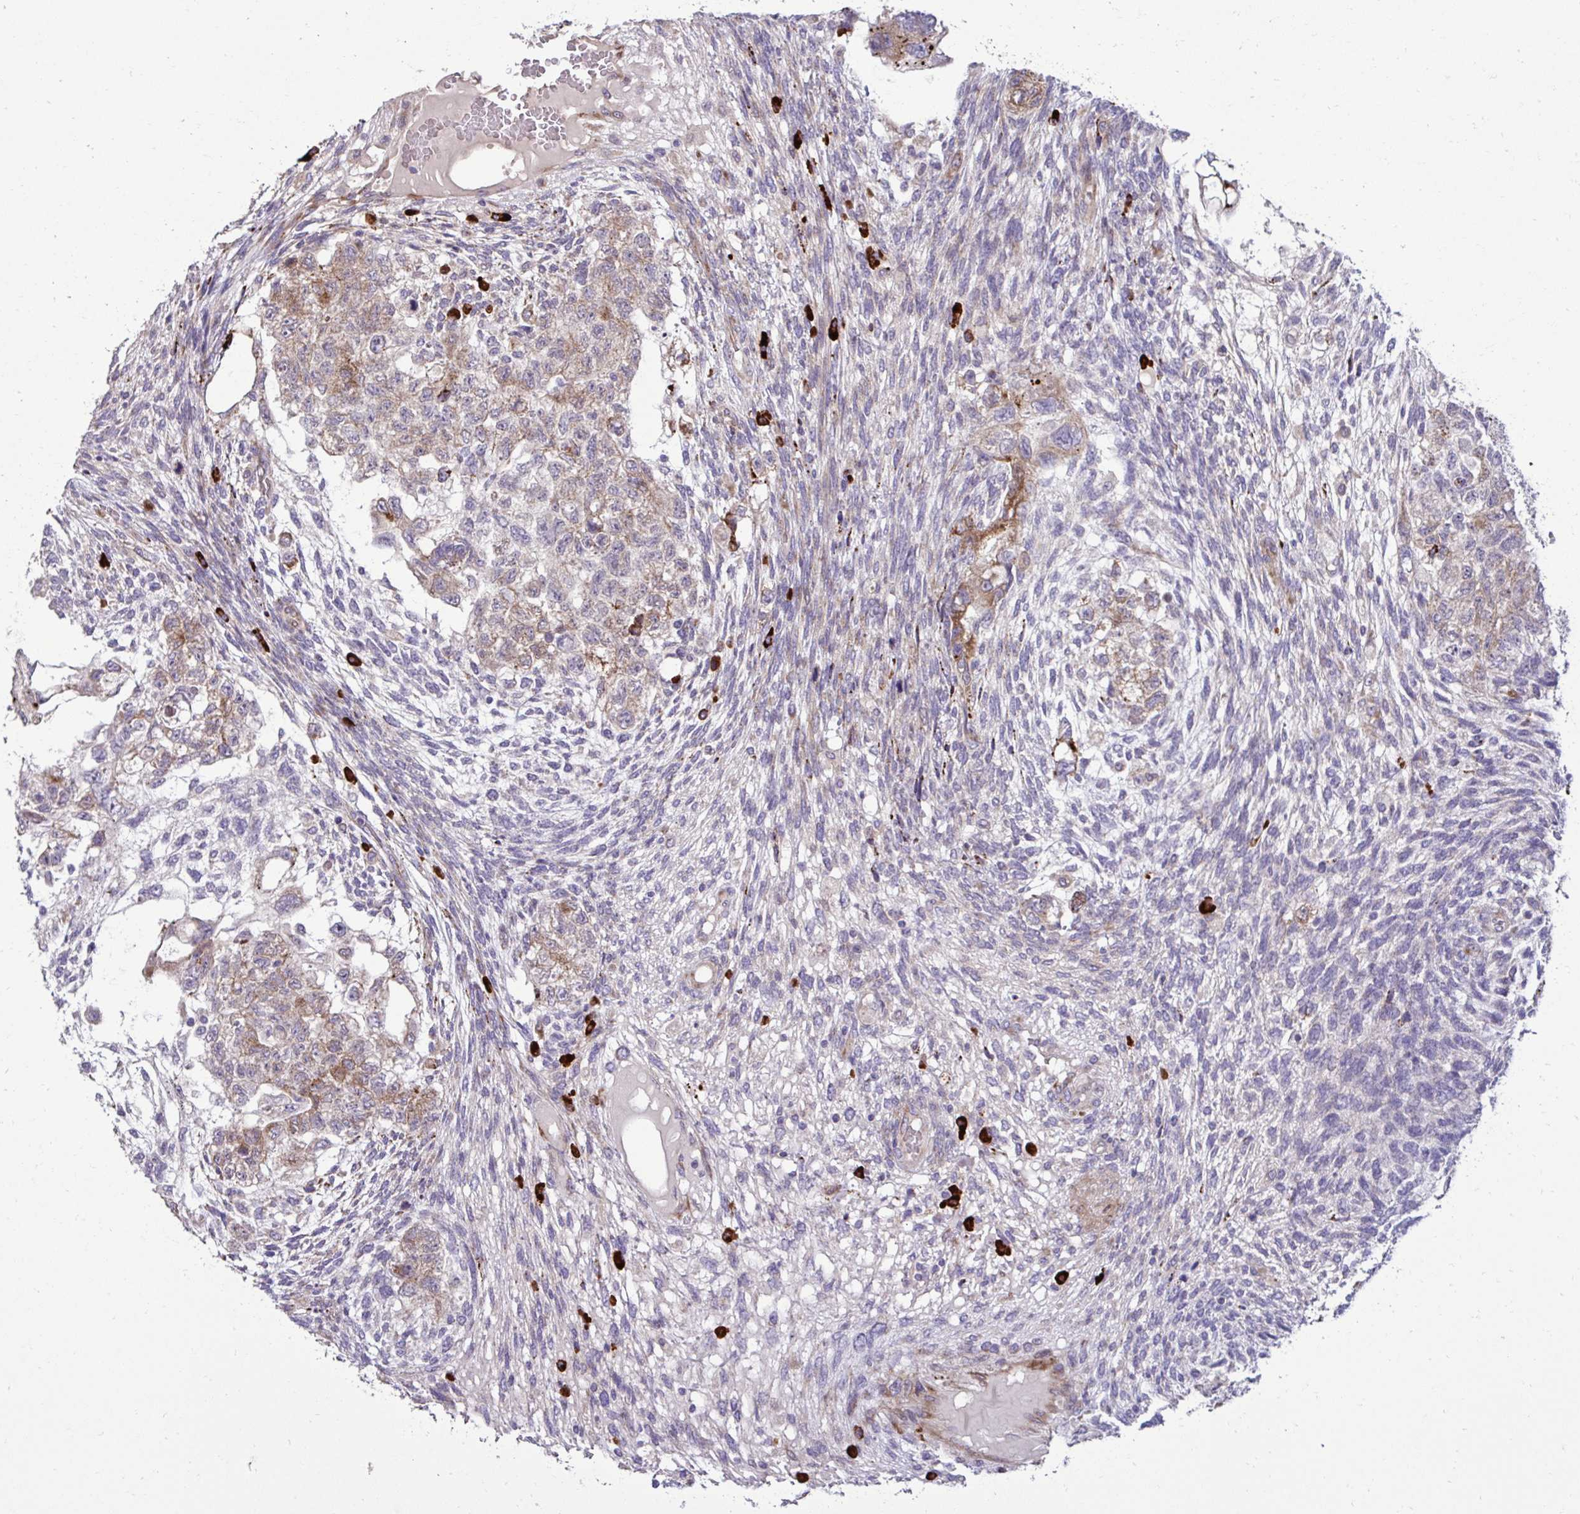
{"staining": {"intensity": "weak", "quantity": ">75%", "location": "cytoplasmic/membranous"}, "tissue": "testis cancer", "cell_type": "Tumor cells", "image_type": "cancer", "snomed": [{"axis": "morphology", "description": "Normal tissue, NOS"}, {"axis": "morphology", "description": "Carcinoma, Embryonal, NOS"}, {"axis": "topography", "description": "Testis"}], "caption": "IHC (DAB) staining of embryonal carcinoma (testis) reveals weak cytoplasmic/membranous protein positivity in approximately >75% of tumor cells.", "gene": "LIMS1", "patient": {"sex": "male", "age": 36}}